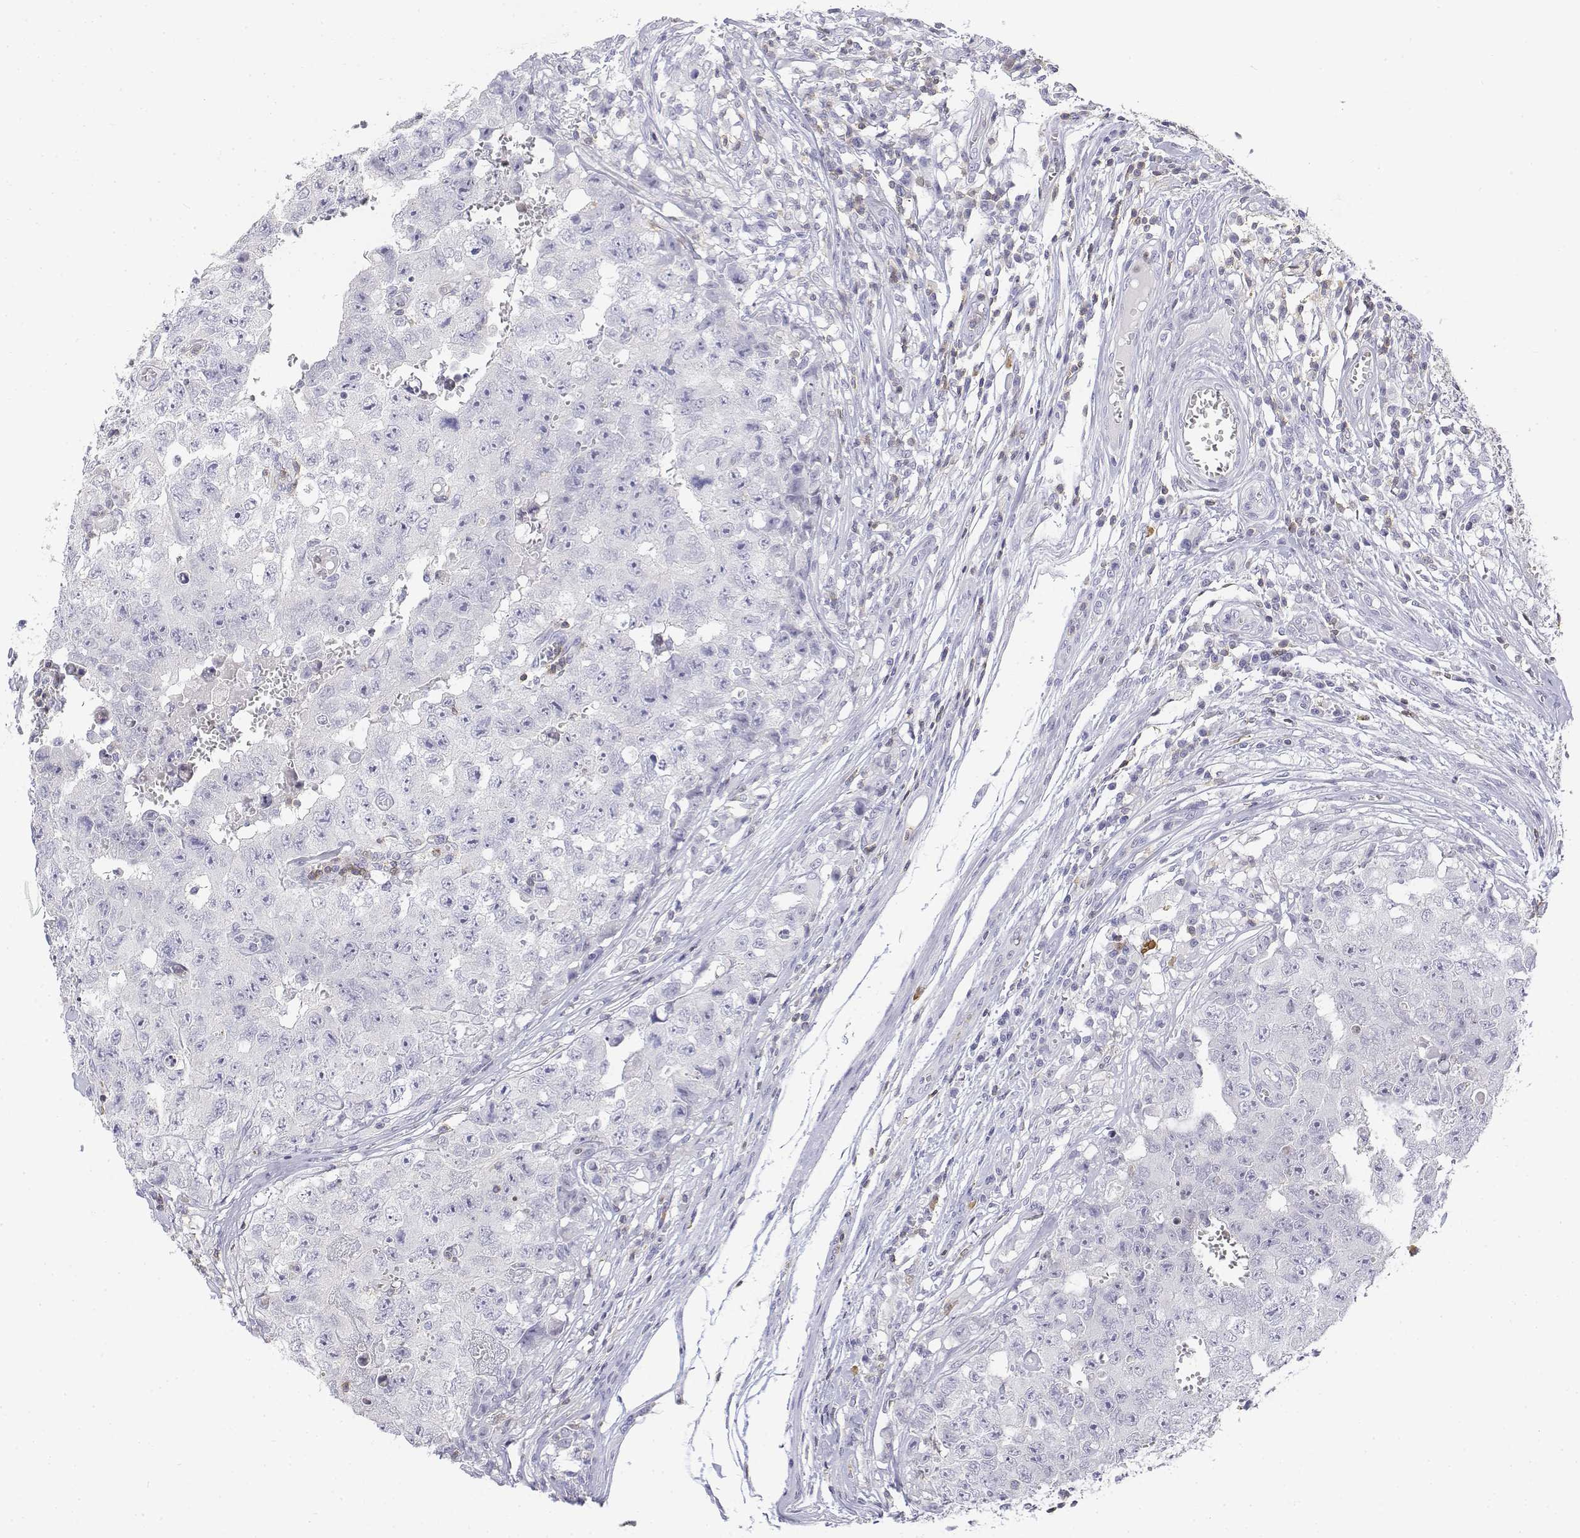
{"staining": {"intensity": "negative", "quantity": "none", "location": "none"}, "tissue": "testis cancer", "cell_type": "Tumor cells", "image_type": "cancer", "snomed": [{"axis": "morphology", "description": "Carcinoma, Embryonal, NOS"}, {"axis": "topography", "description": "Testis"}], "caption": "This is an immunohistochemistry (IHC) photomicrograph of testis embryonal carcinoma. There is no positivity in tumor cells.", "gene": "CD3E", "patient": {"sex": "male", "age": 36}}